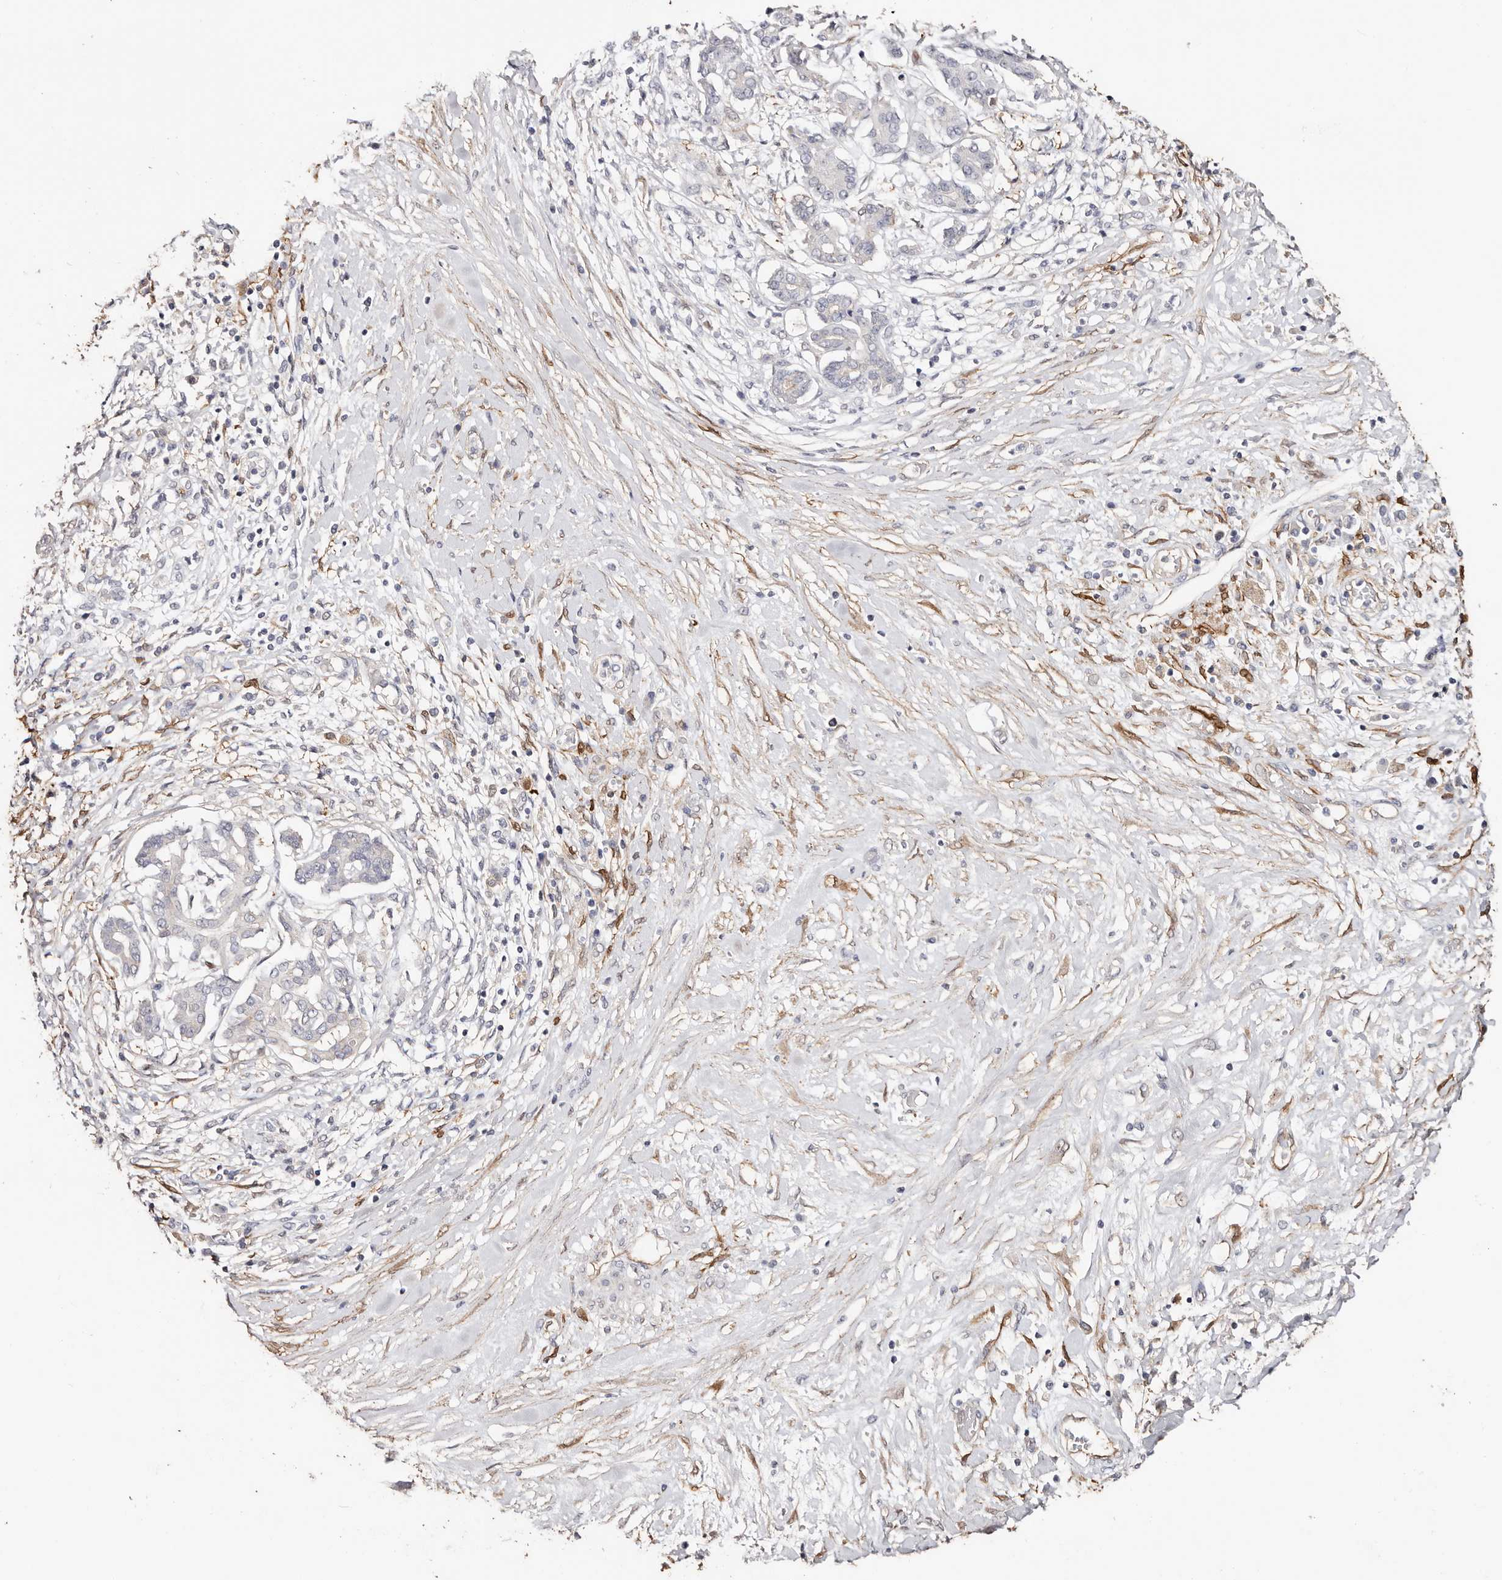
{"staining": {"intensity": "negative", "quantity": "none", "location": "none"}, "tissue": "pancreatic cancer", "cell_type": "Tumor cells", "image_type": "cancer", "snomed": [{"axis": "morphology", "description": "Inflammation, NOS"}, {"axis": "morphology", "description": "Adenocarcinoma, NOS"}, {"axis": "topography", "description": "Pancreas"}], "caption": "A high-resolution histopathology image shows immunohistochemistry (IHC) staining of pancreatic cancer, which displays no significant staining in tumor cells.", "gene": "TGM2", "patient": {"sex": "female", "age": 56}}